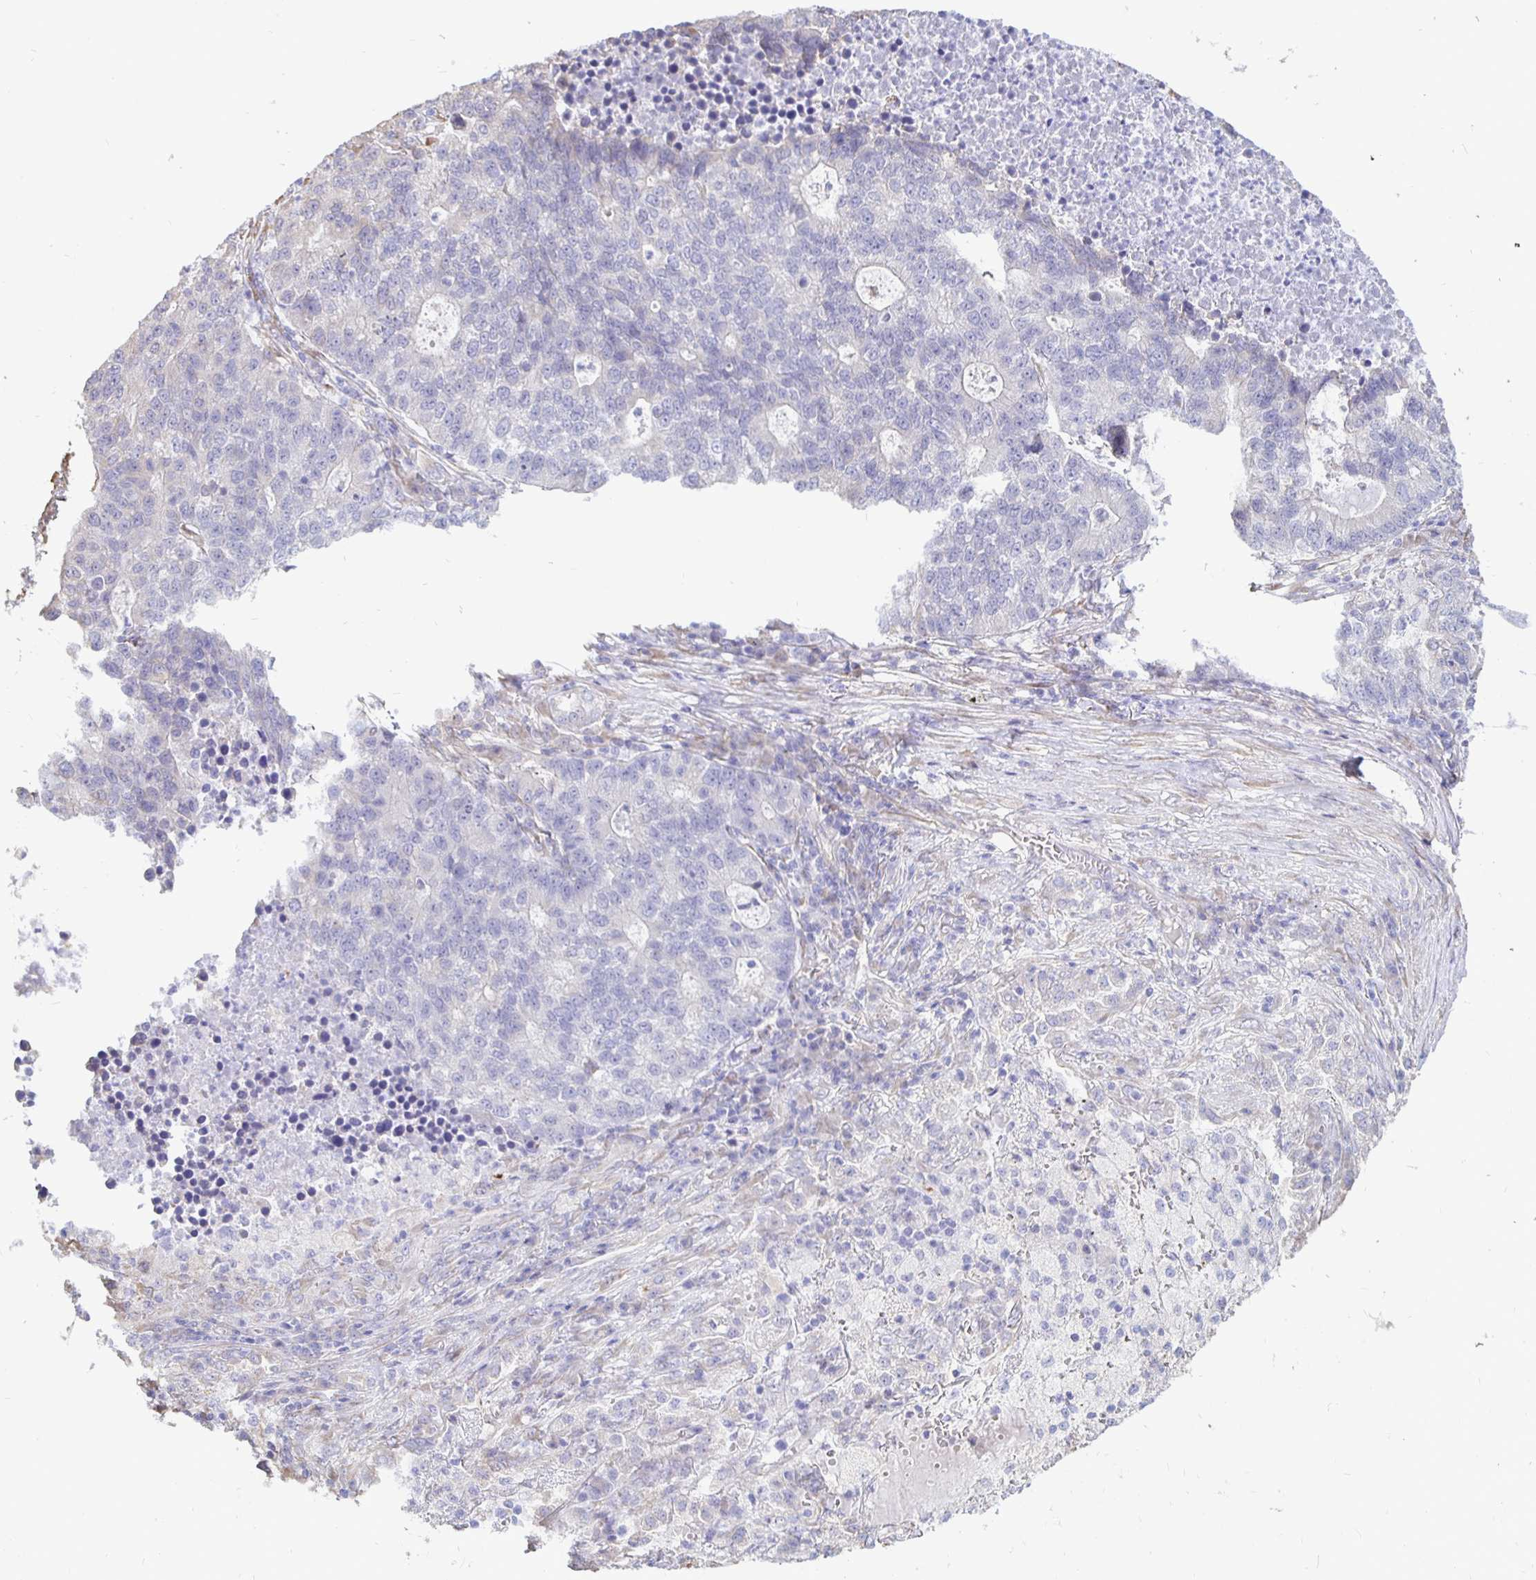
{"staining": {"intensity": "negative", "quantity": "none", "location": "none"}, "tissue": "lung cancer", "cell_type": "Tumor cells", "image_type": "cancer", "snomed": [{"axis": "morphology", "description": "Adenocarcinoma, NOS"}, {"axis": "topography", "description": "Lung"}], "caption": "Image shows no protein staining in tumor cells of lung cancer tissue.", "gene": "DNAI2", "patient": {"sex": "male", "age": 57}}